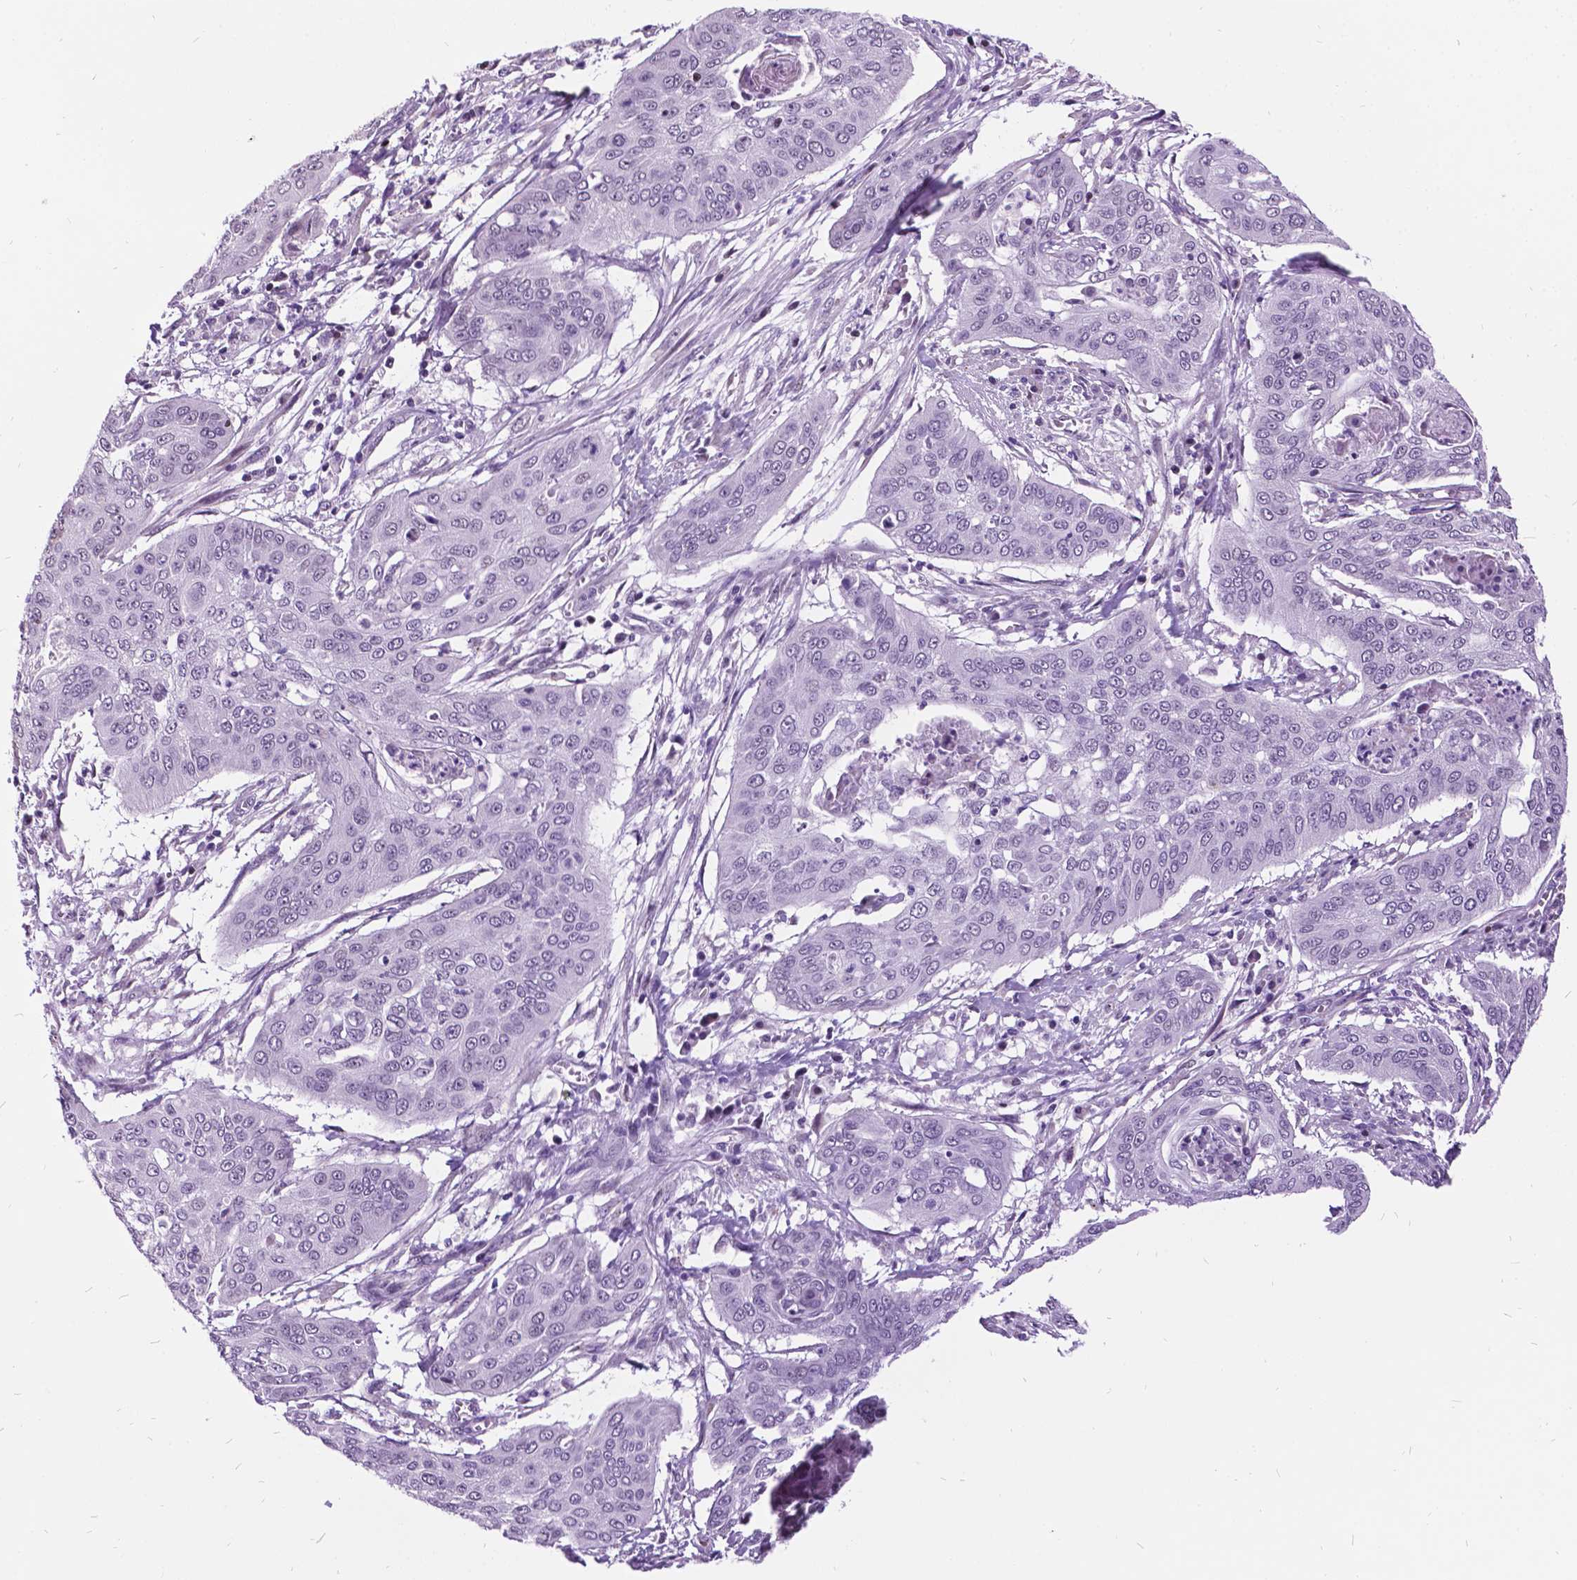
{"staining": {"intensity": "negative", "quantity": "none", "location": "none"}, "tissue": "cervical cancer", "cell_type": "Tumor cells", "image_type": "cancer", "snomed": [{"axis": "morphology", "description": "Squamous cell carcinoma, NOS"}, {"axis": "topography", "description": "Cervix"}], "caption": "IHC image of cervical cancer stained for a protein (brown), which demonstrates no positivity in tumor cells.", "gene": "DPF3", "patient": {"sex": "female", "age": 39}}